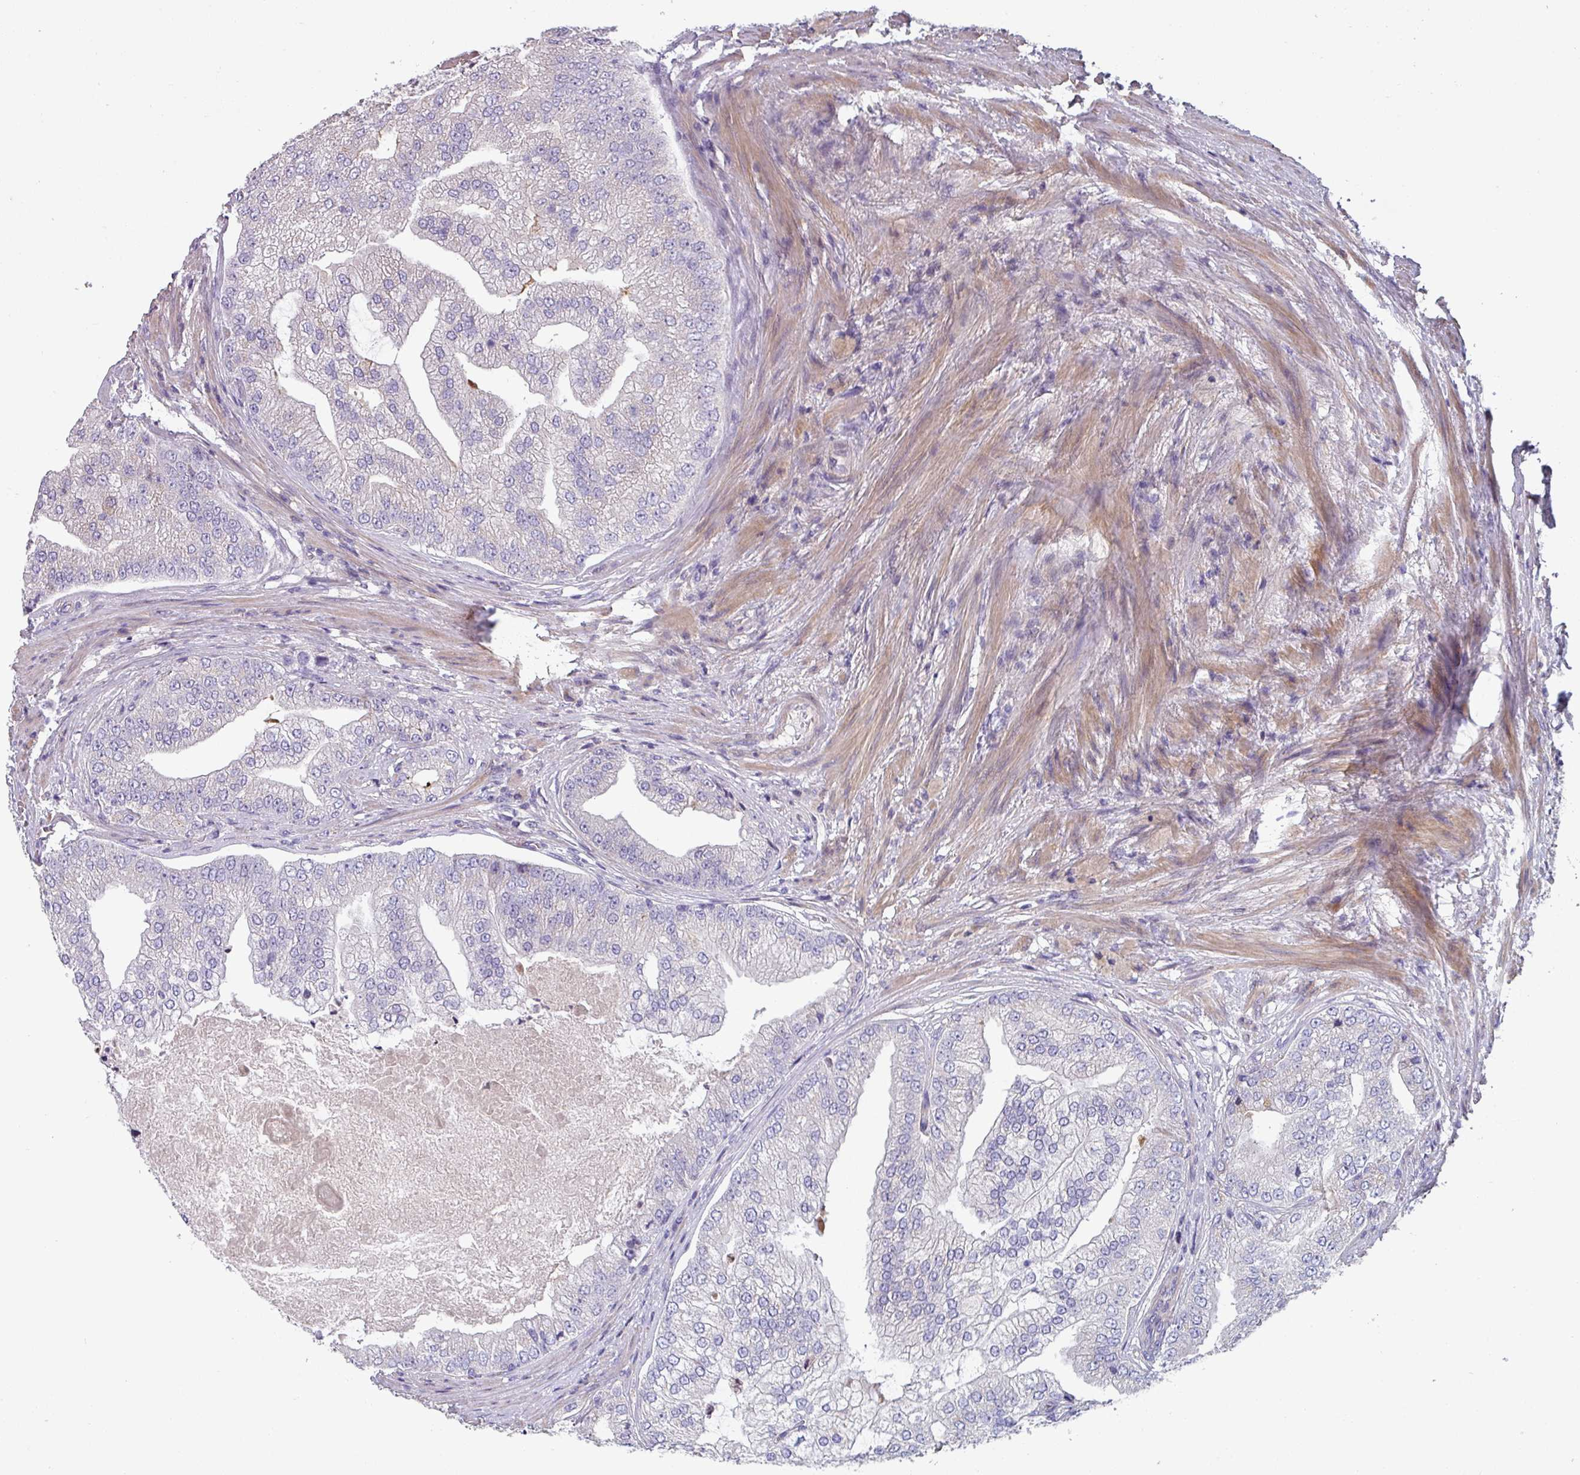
{"staining": {"intensity": "weak", "quantity": "<25%", "location": "cytoplasmic/membranous"}, "tissue": "prostate cancer", "cell_type": "Tumor cells", "image_type": "cancer", "snomed": [{"axis": "morphology", "description": "Adenocarcinoma, High grade"}, {"axis": "topography", "description": "Prostate"}], "caption": "High magnification brightfield microscopy of high-grade adenocarcinoma (prostate) stained with DAB (brown) and counterstained with hematoxylin (blue): tumor cells show no significant expression.", "gene": "TMEM132A", "patient": {"sex": "male", "age": 70}}